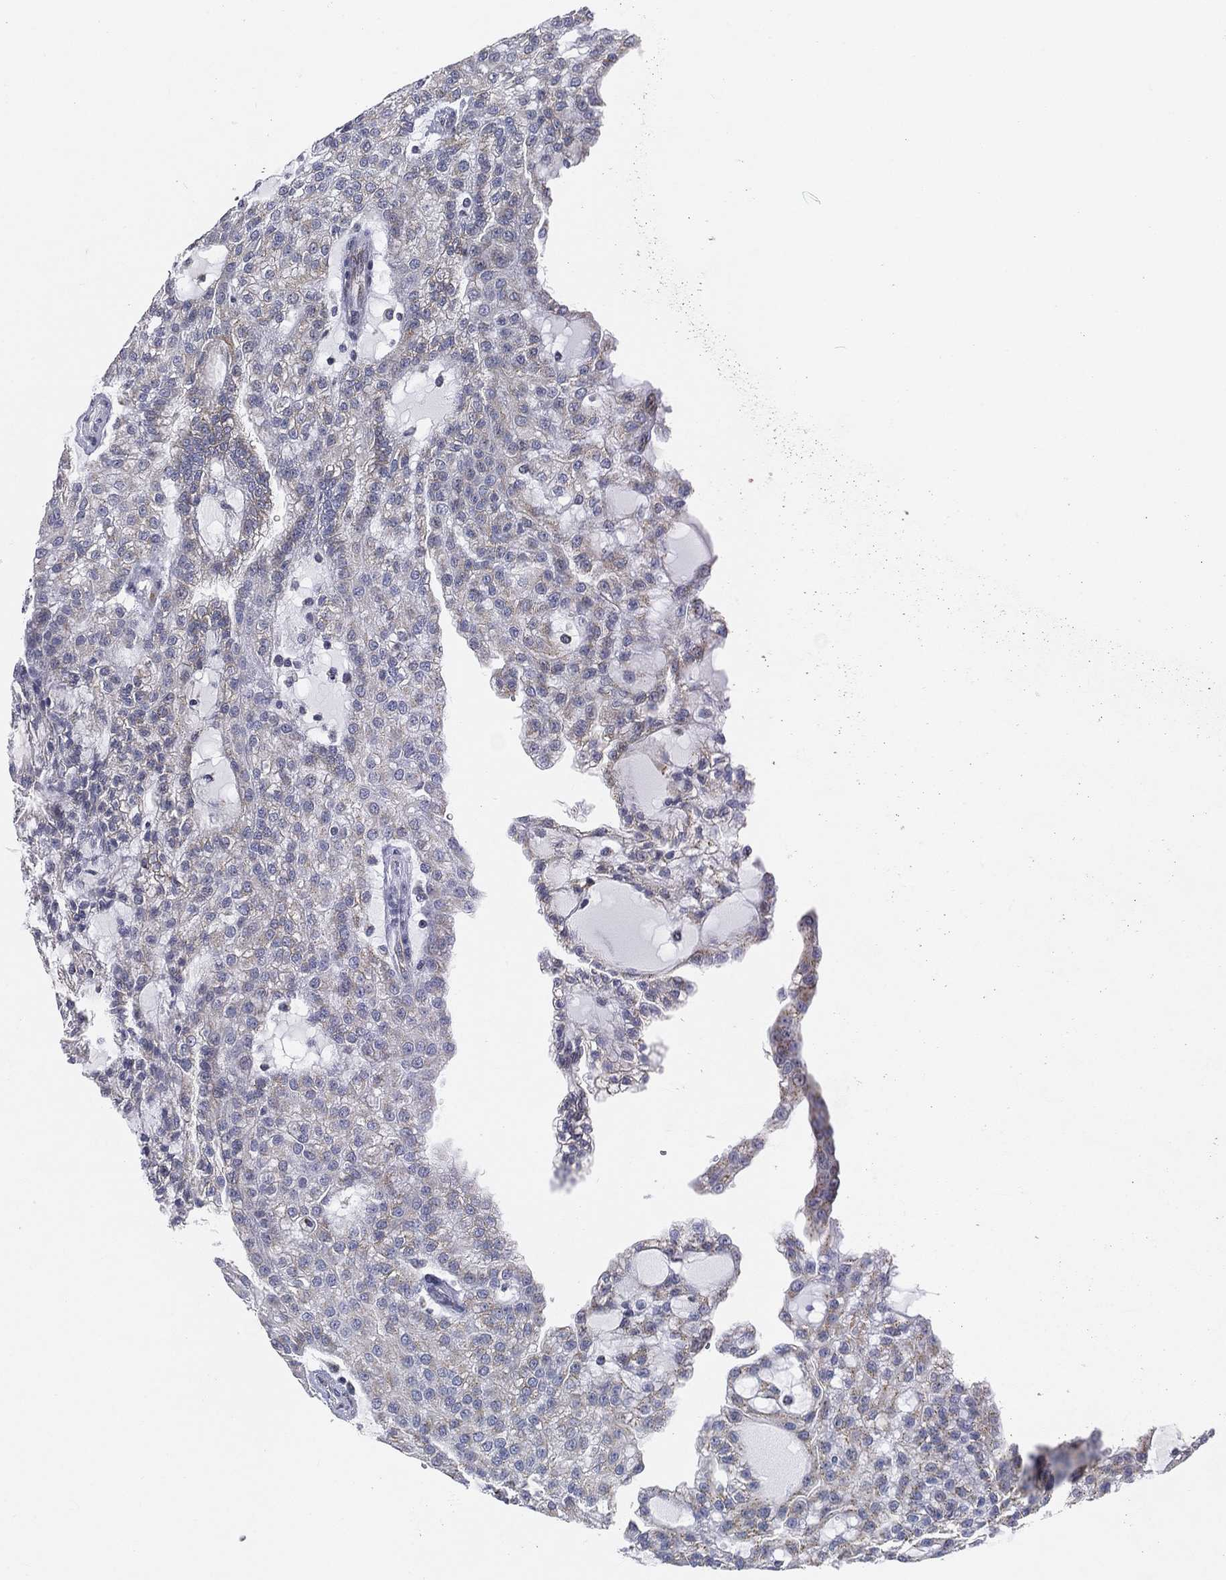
{"staining": {"intensity": "negative", "quantity": "none", "location": "none"}, "tissue": "renal cancer", "cell_type": "Tumor cells", "image_type": "cancer", "snomed": [{"axis": "morphology", "description": "Adenocarcinoma, NOS"}, {"axis": "topography", "description": "Kidney"}], "caption": "Image shows no protein expression in tumor cells of renal cancer (adenocarcinoma) tissue. (DAB immunohistochemistry with hematoxylin counter stain).", "gene": "TICAM1", "patient": {"sex": "male", "age": 63}}